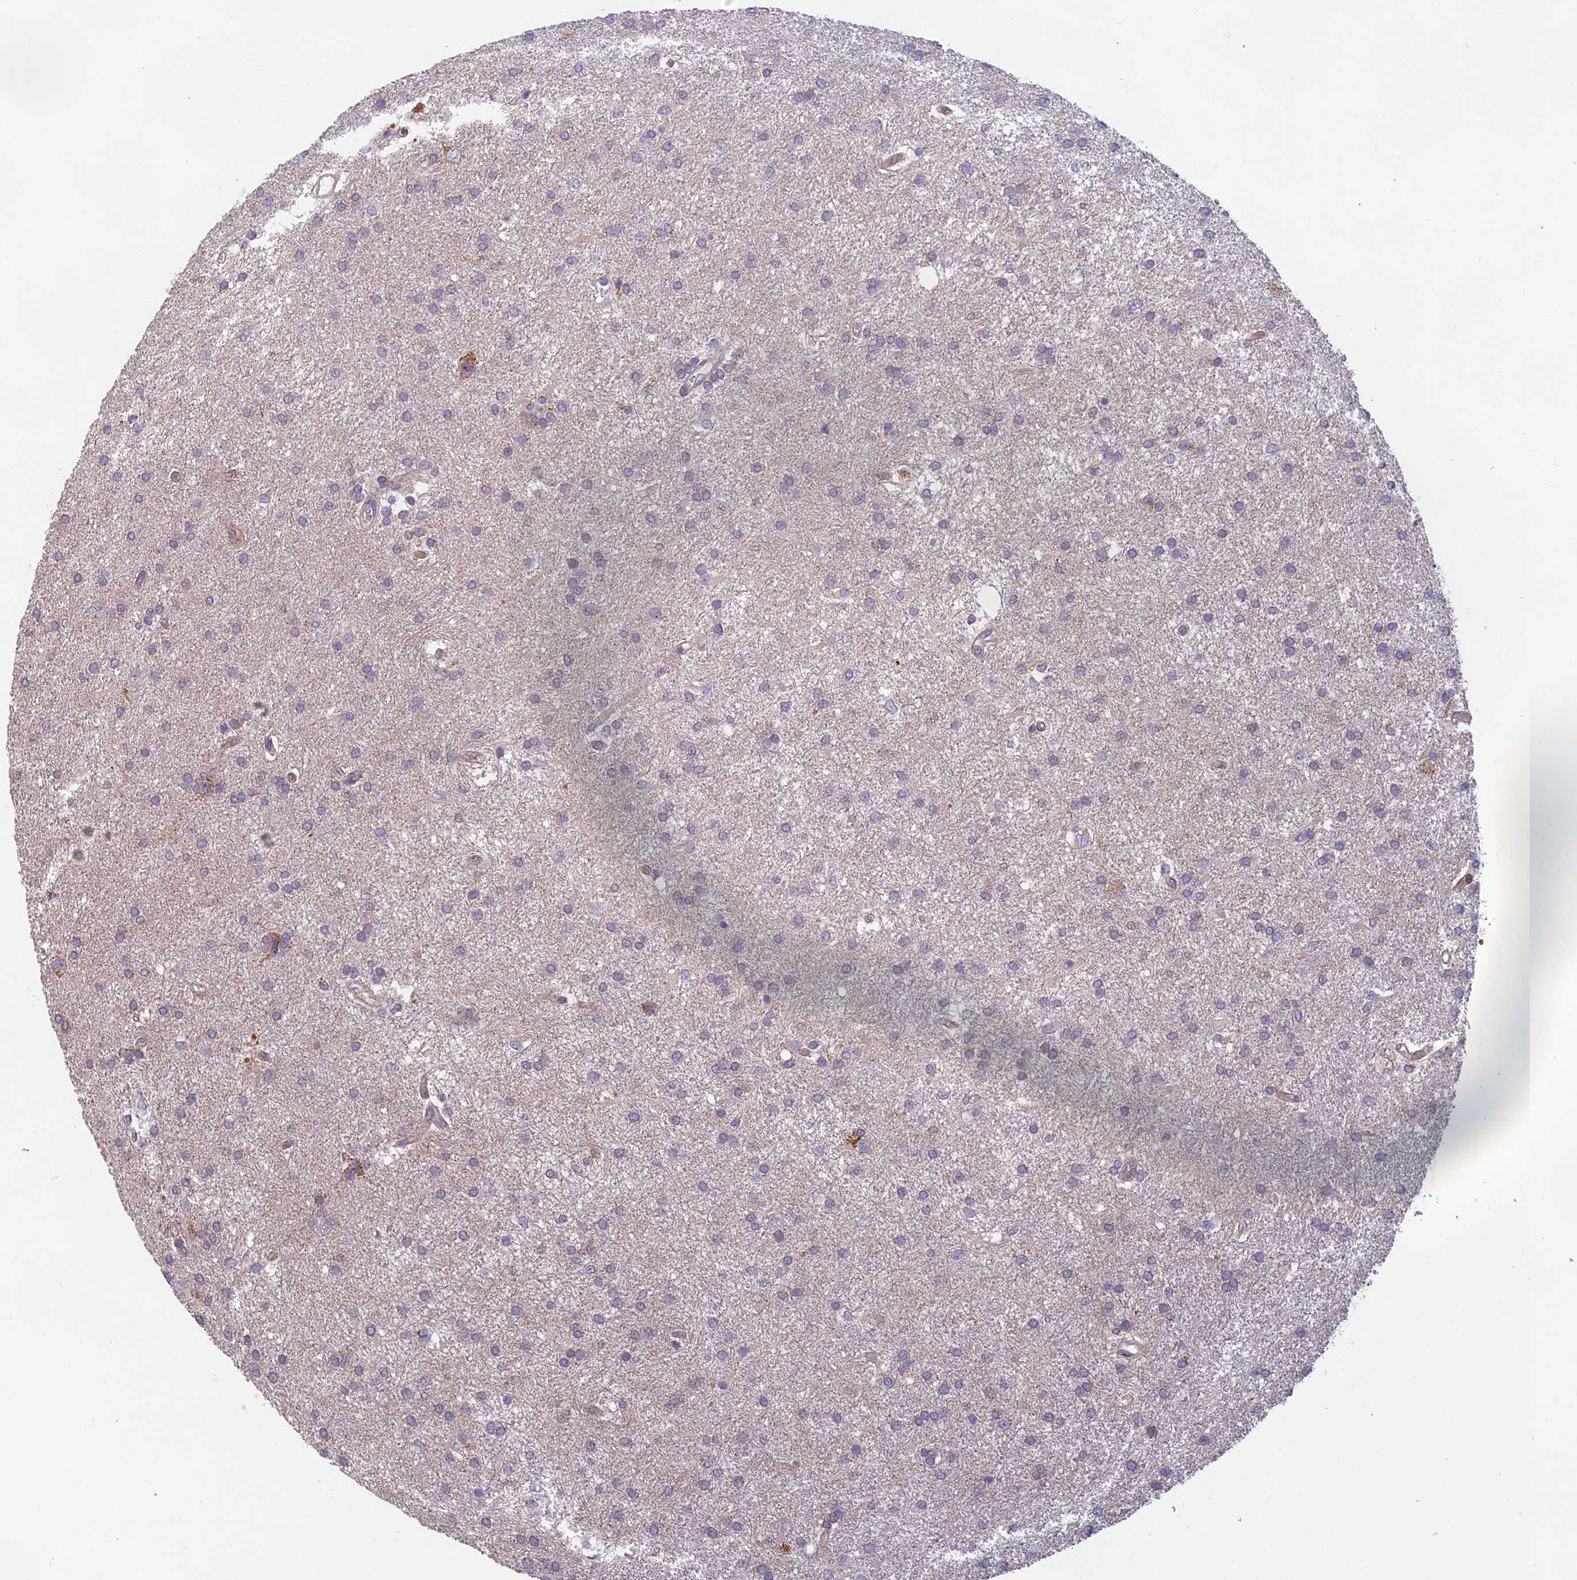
{"staining": {"intensity": "negative", "quantity": "none", "location": "none"}, "tissue": "glioma", "cell_type": "Tumor cells", "image_type": "cancer", "snomed": [{"axis": "morphology", "description": "Glioma, malignant, Low grade"}, {"axis": "topography", "description": "Brain"}], "caption": "The IHC histopathology image has no significant positivity in tumor cells of glioma tissue. (Stains: DAB (3,3'-diaminobenzidine) IHC with hematoxylin counter stain, Microscopy: brightfield microscopy at high magnification).", "gene": "EDAR", "patient": {"sex": "male", "age": 66}}